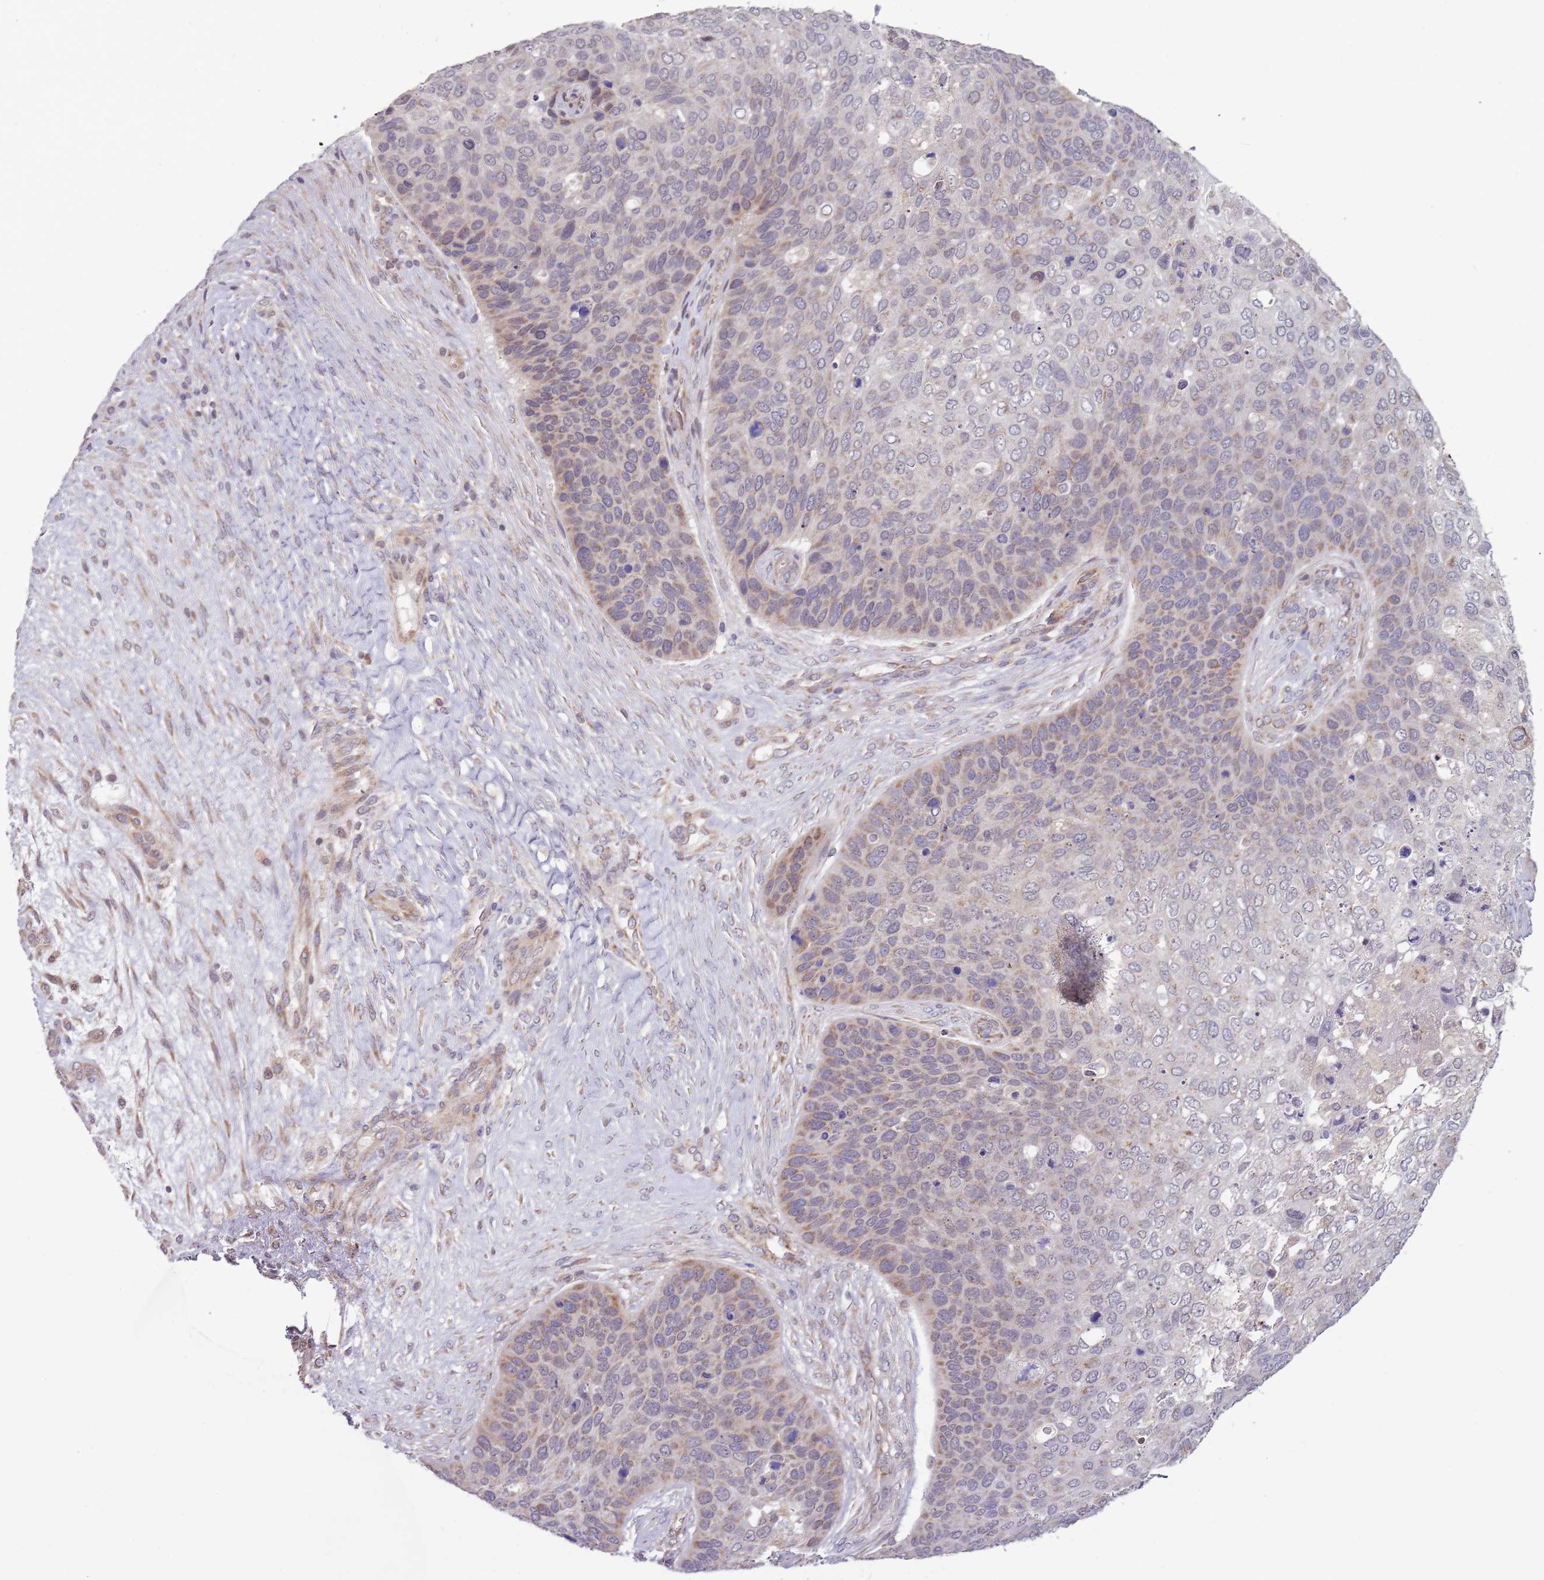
{"staining": {"intensity": "moderate", "quantity": "<25%", "location": "cytoplasmic/membranous"}, "tissue": "skin cancer", "cell_type": "Tumor cells", "image_type": "cancer", "snomed": [{"axis": "morphology", "description": "Basal cell carcinoma"}, {"axis": "topography", "description": "Skin"}], "caption": "Immunohistochemical staining of human basal cell carcinoma (skin) displays low levels of moderate cytoplasmic/membranous protein positivity in approximately <25% of tumor cells.", "gene": "RNF181", "patient": {"sex": "female", "age": 74}}